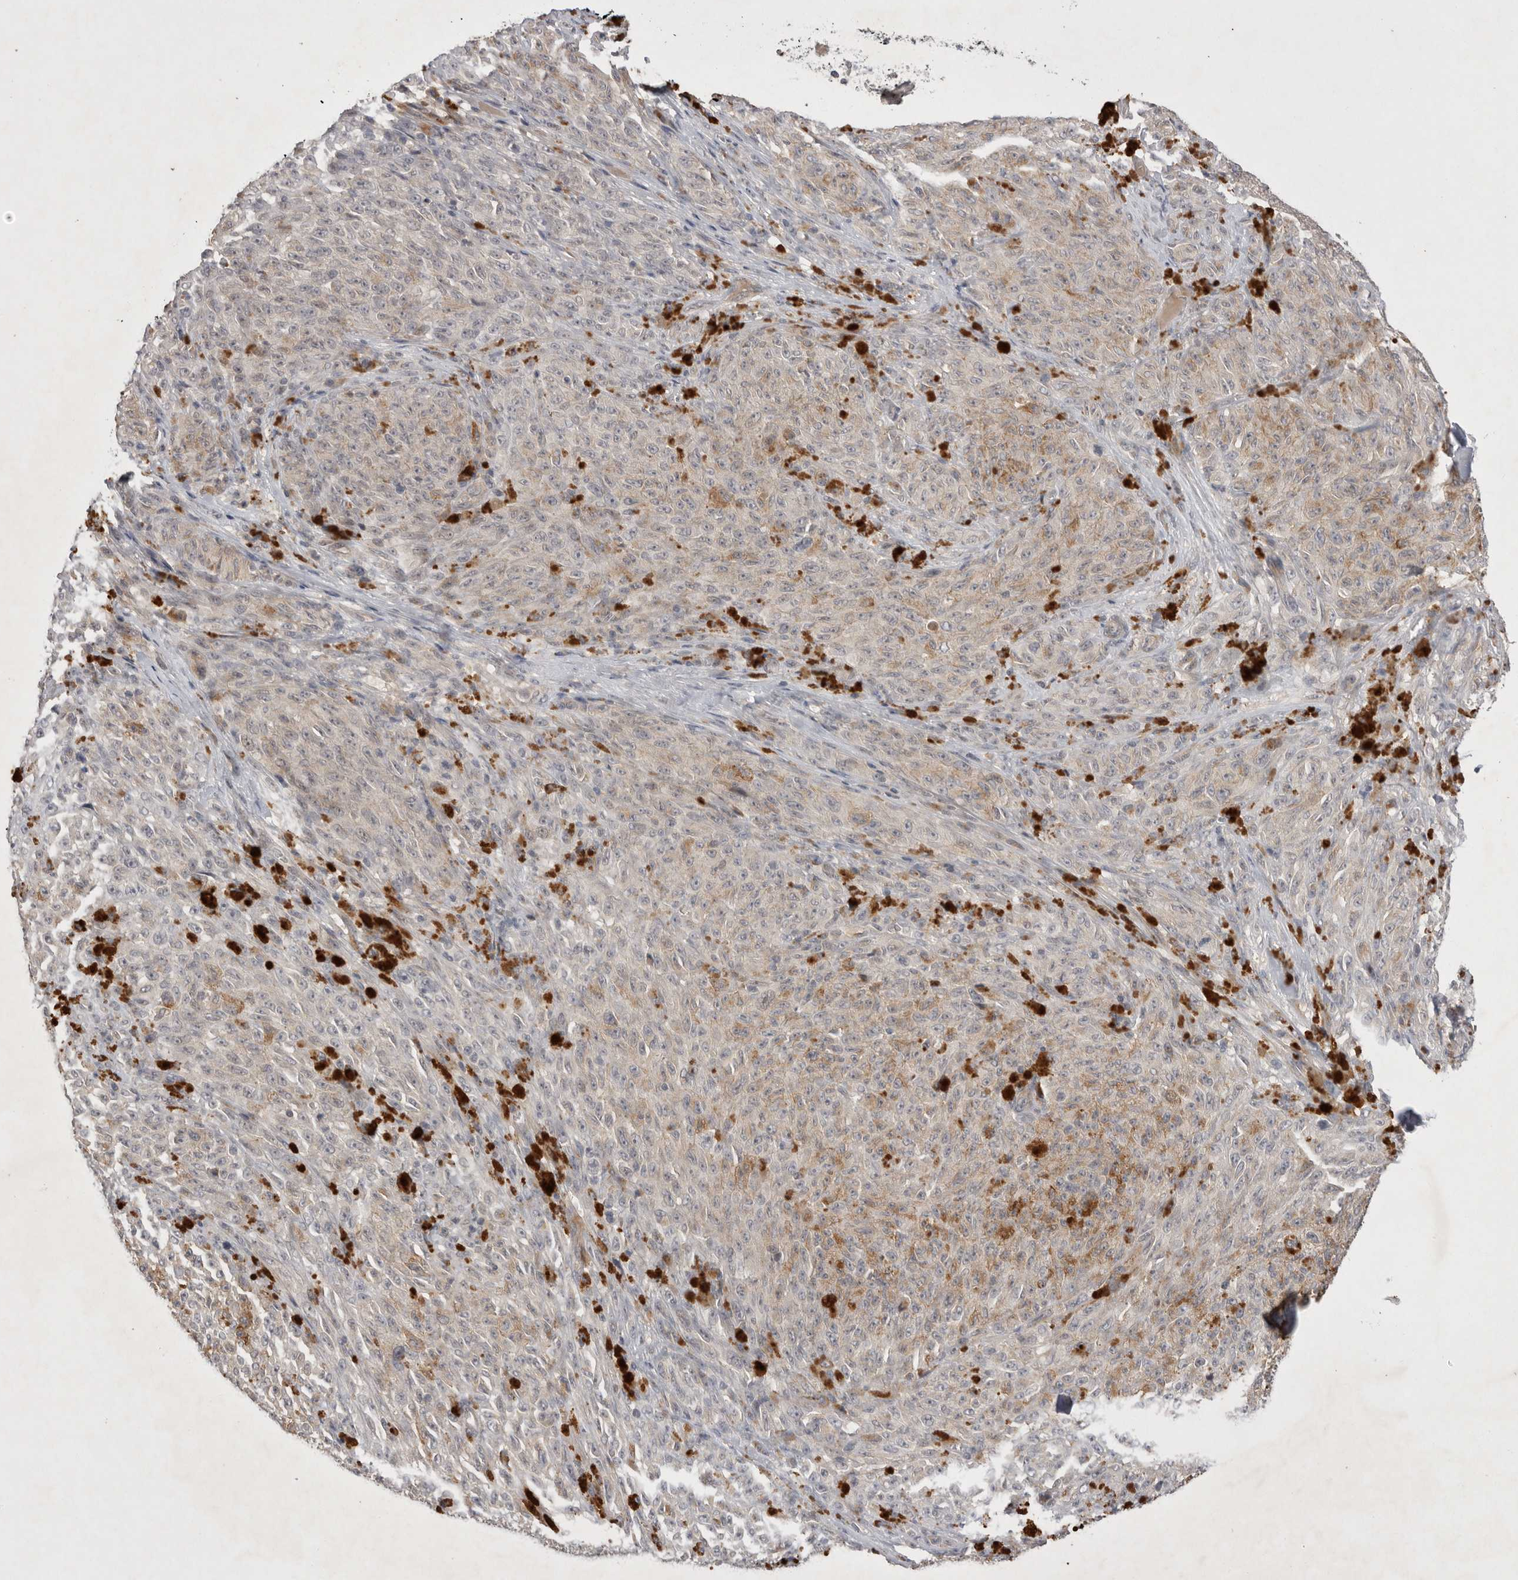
{"staining": {"intensity": "negative", "quantity": "none", "location": "none"}, "tissue": "melanoma", "cell_type": "Tumor cells", "image_type": "cancer", "snomed": [{"axis": "morphology", "description": "Malignant melanoma, NOS"}, {"axis": "topography", "description": "Skin"}], "caption": "DAB immunohistochemical staining of melanoma shows no significant positivity in tumor cells. Brightfield microscopy of IHC stained with DAB (brown) and hematoxylin (blue), captured at high magnification.", "gene": "NRCAM", "patient": {"sex": "female", "age": 82}}